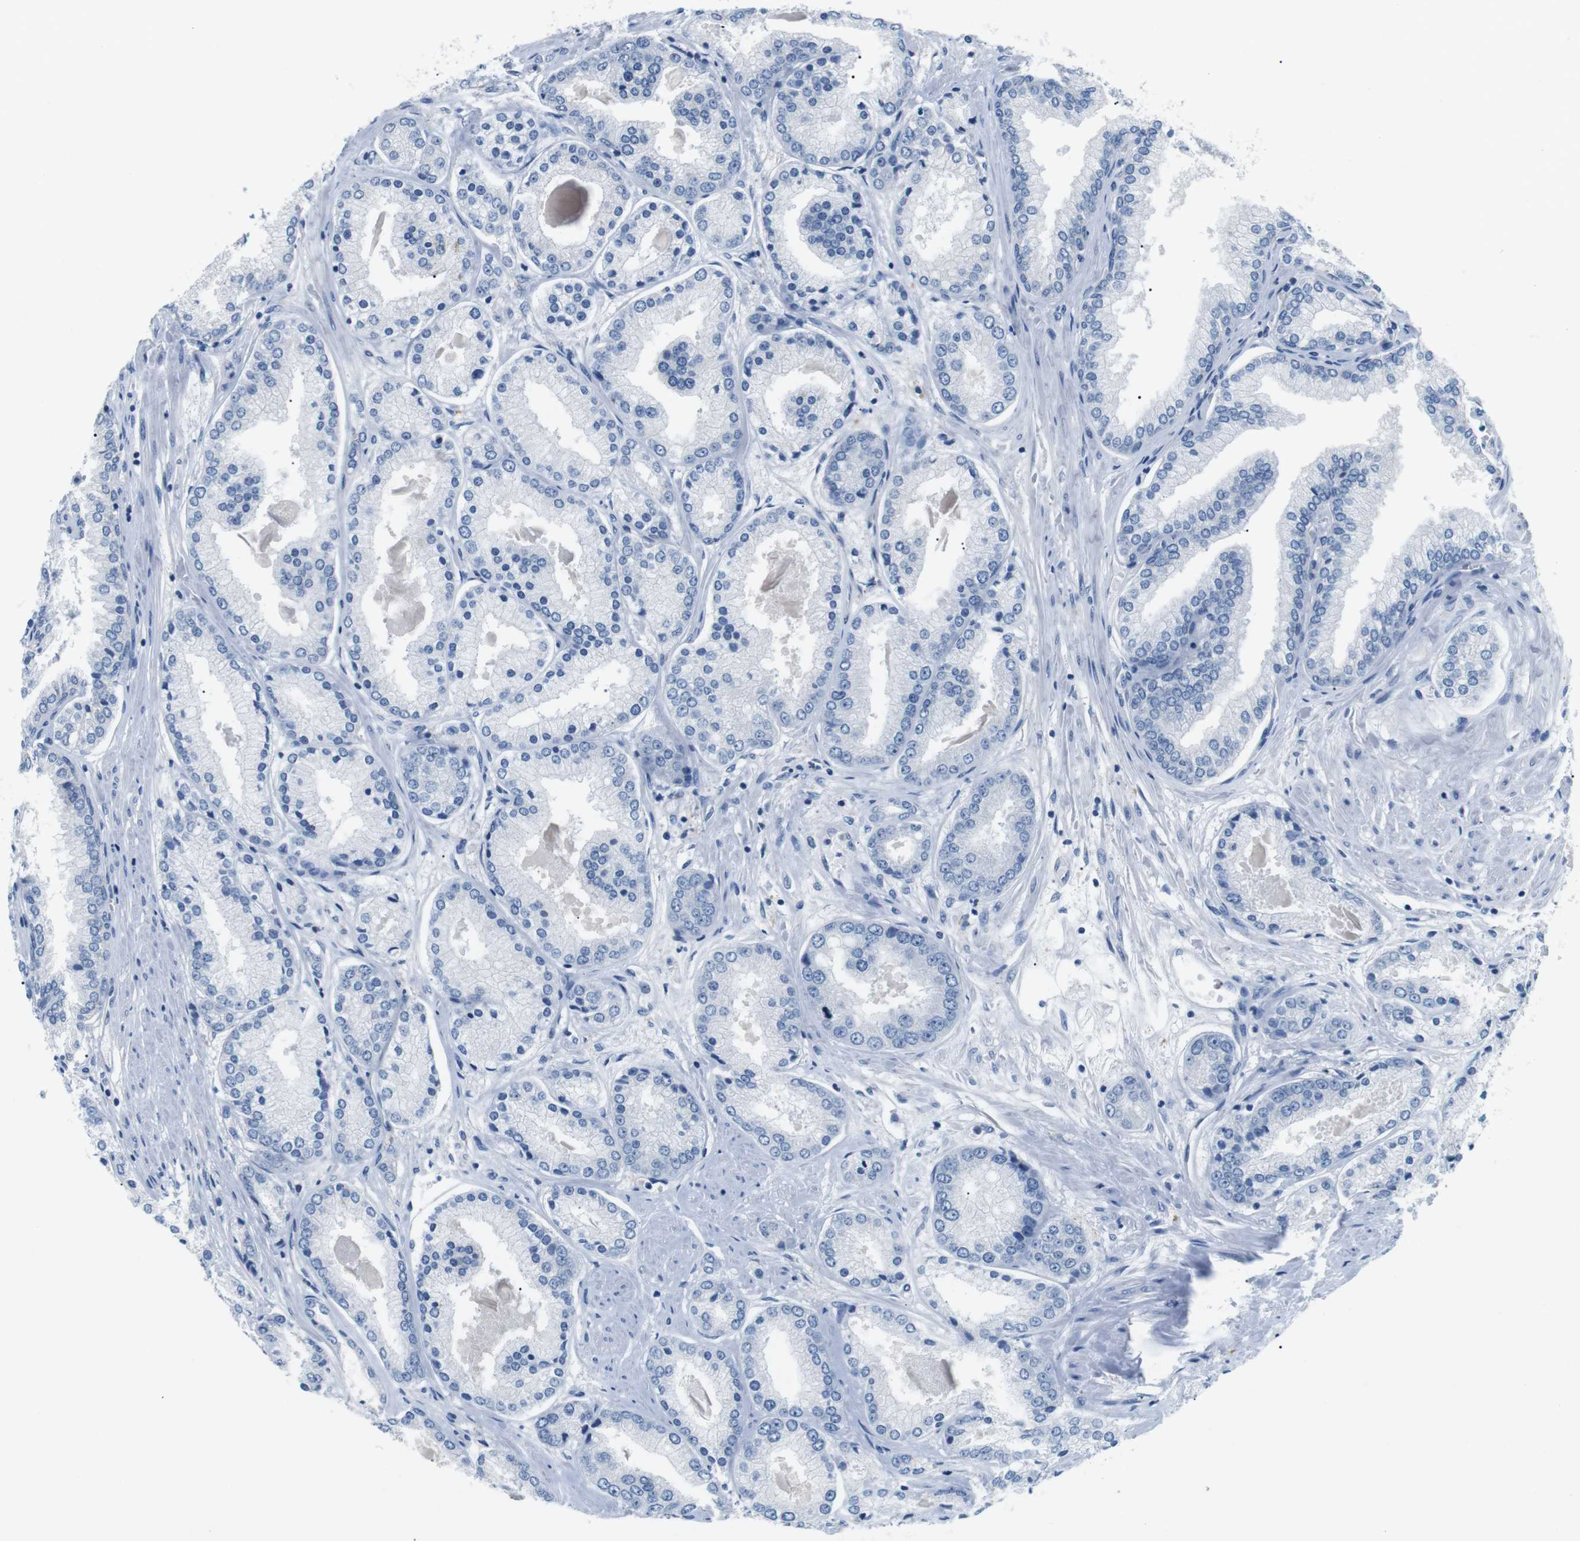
{"staining": {"intensity": "negative", "quantity": "none", "location": "none"}, "tissue": "prostate cancer", "cell_type": "Tumor cells", "image_type": "cancer", "snomed": [{"axis": "morphology", "description": "Adenocarcinoma, High grade"}, {"axis": "topography", "description": "Prostate"}], "caption": "The immunohistochemistry (IHC) histopathology image has no significant staining in tumor cells of prostate cancer (adenocarcinoma (high-grade)) tissue. (DAB (3,3'-diaminobenzidine) immunohistochemistry visualized using brightfield microscopy, high magnification).", "gene": "FCGRT", "patient": {"sex": "male", "age": 59}}